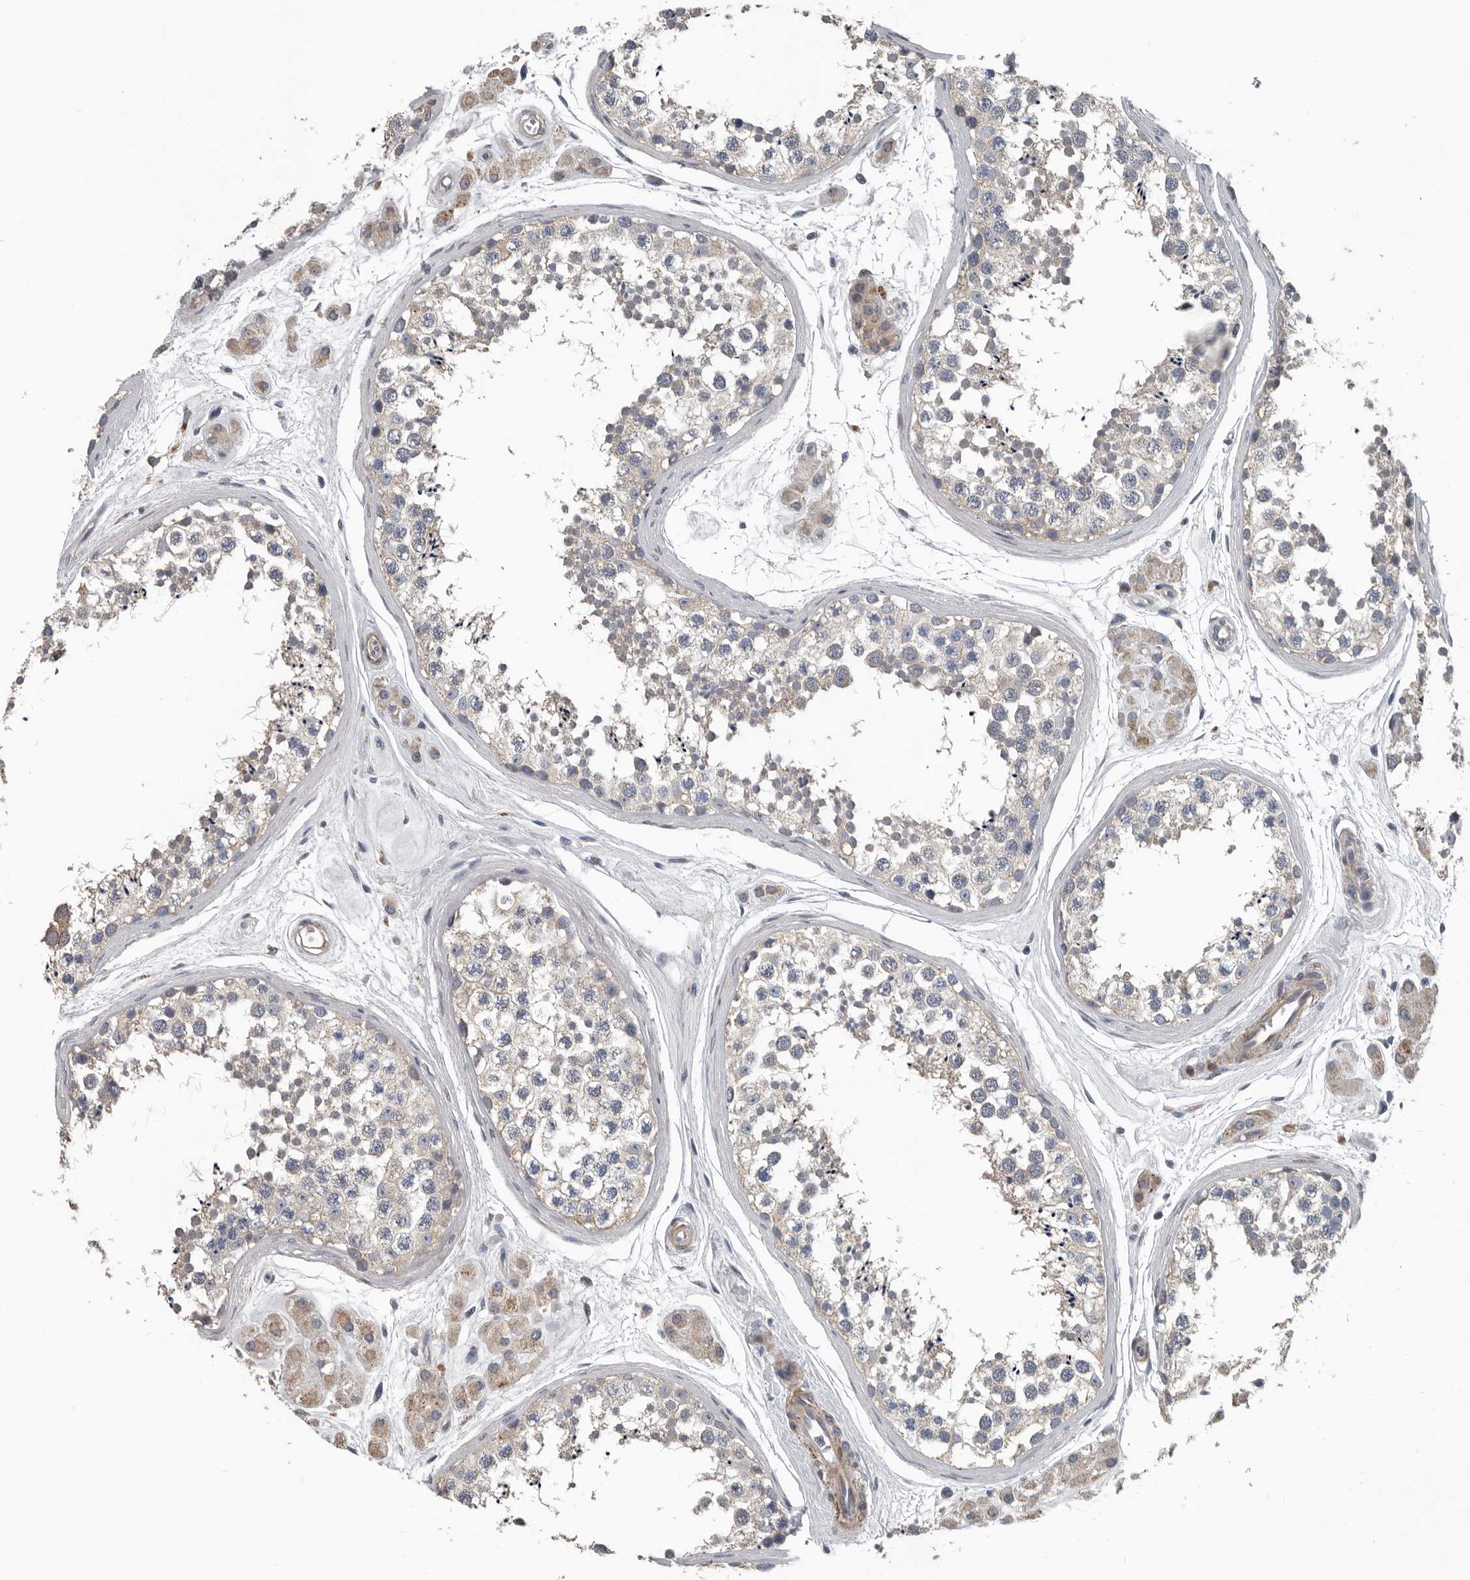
{"staining": {"intensity": "weak", "quantity": "<25%", "location": "cytoplasmic/membranous"}, "tissue": "testis", "cell_type": "Cells in seminiferous ducts", "image_type": "normal", "snomed": [{"axis": "morphology", "description": "Normal tissue, NOS"}, {"axis": "topography", "description": "Testis"}], "caption": "Immunohistochemical staining of benign human testis reveals no significant staining in cells in seminiferous ducts.", "gene": "DPY19L4", "patient": {"sex": "male", "age": 56}}